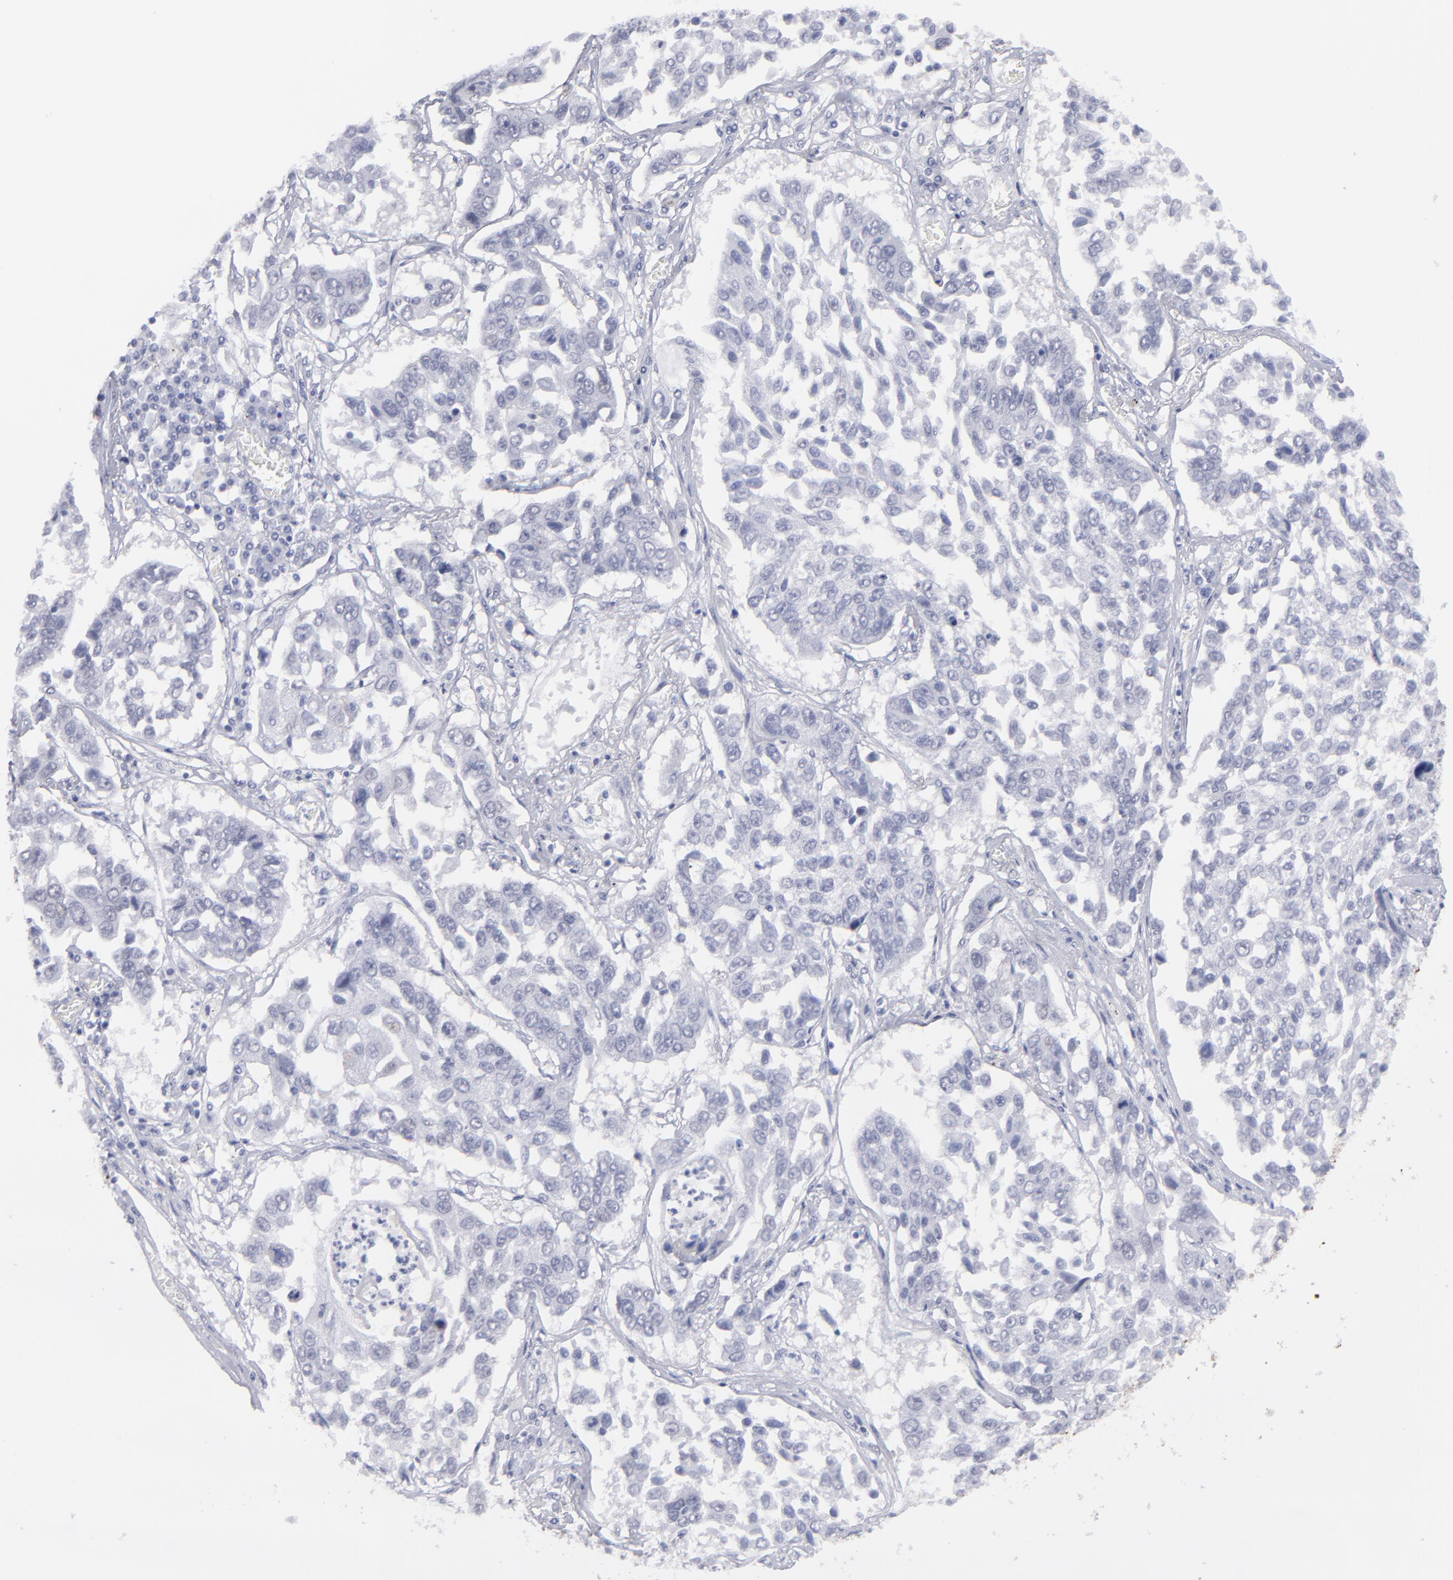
{"staining": {"intensity": "negative", "quantity": "none", "location": "none"}, "tissue": "lung cancer", "cell_type": "Tumor cells", "image_type": "cancer", "snomed": [{"axis": "morphology", "description": "Squamous cell carcinoma, NOS"}, {"axis": "topography", "description": "Lung"}], "caption": "Immunohistochemistry image of neoplastic tissue: squamous cell carcinoma (lung) stained with DAB (3,3'-diaminobenzidine) displays no significant protein staining in tumor cells.", "gene": "ALDOB", "patient": {"sex": "male", "age": 71}}